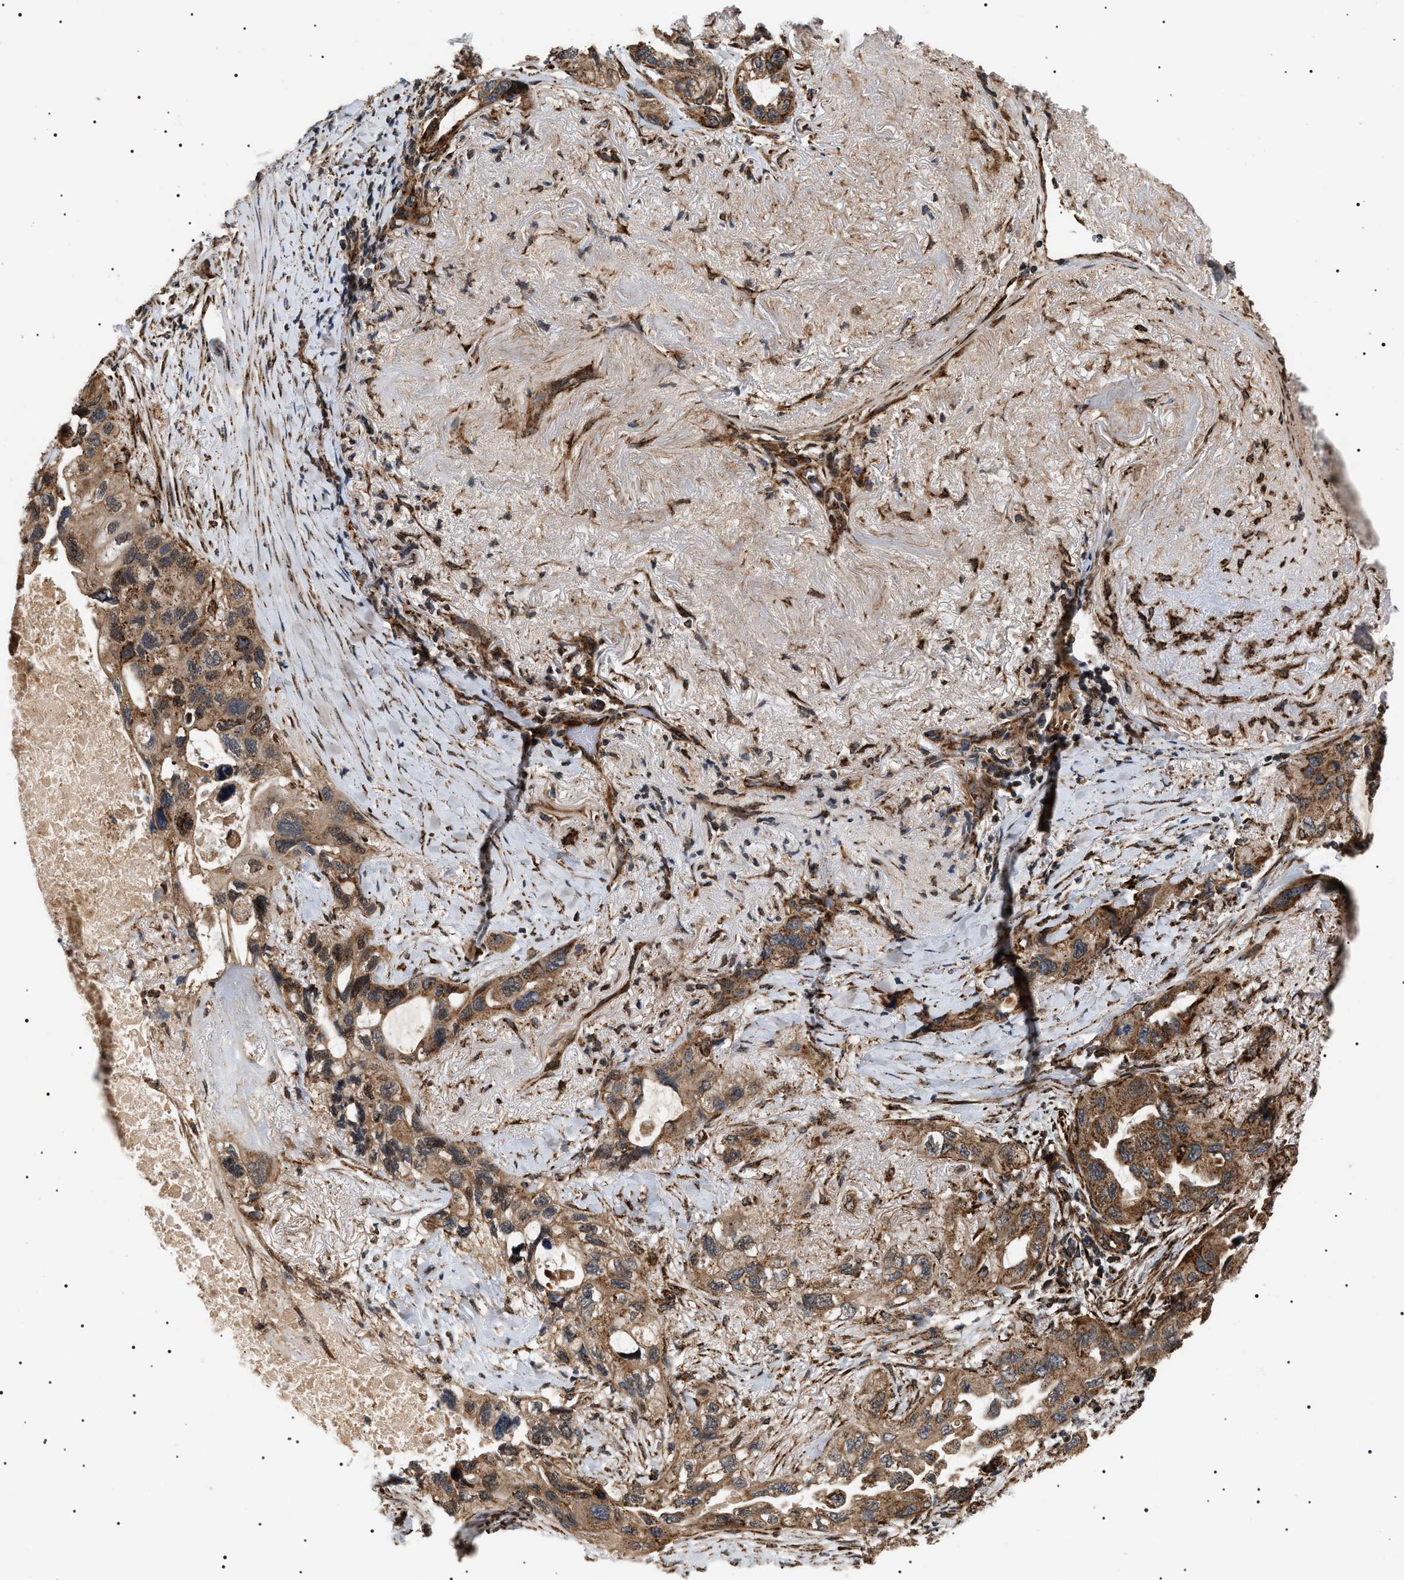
{"staining": {"intensity": "moderate", "quantity": ">75%", "location": "cytoplasmic/membranous"}, "tissue": "lung cancer", "cell_type": "Tumor cells", "image_type": "cancer", "snomed": [{"axis": "morphology", "description": "Squamous cell carcinoma, NOS"}, {"axis": "topography", "description": "Lung"}], "caption": "Lung cancer (squamous cell carcinoma) stained with immunohistochemistry (IHC) shows moderate cytoplasmic/membranous expression in about >75% of tumor cells.", "gene": "ZBTB26", "patient": {"sex": "female", "age": 73}}